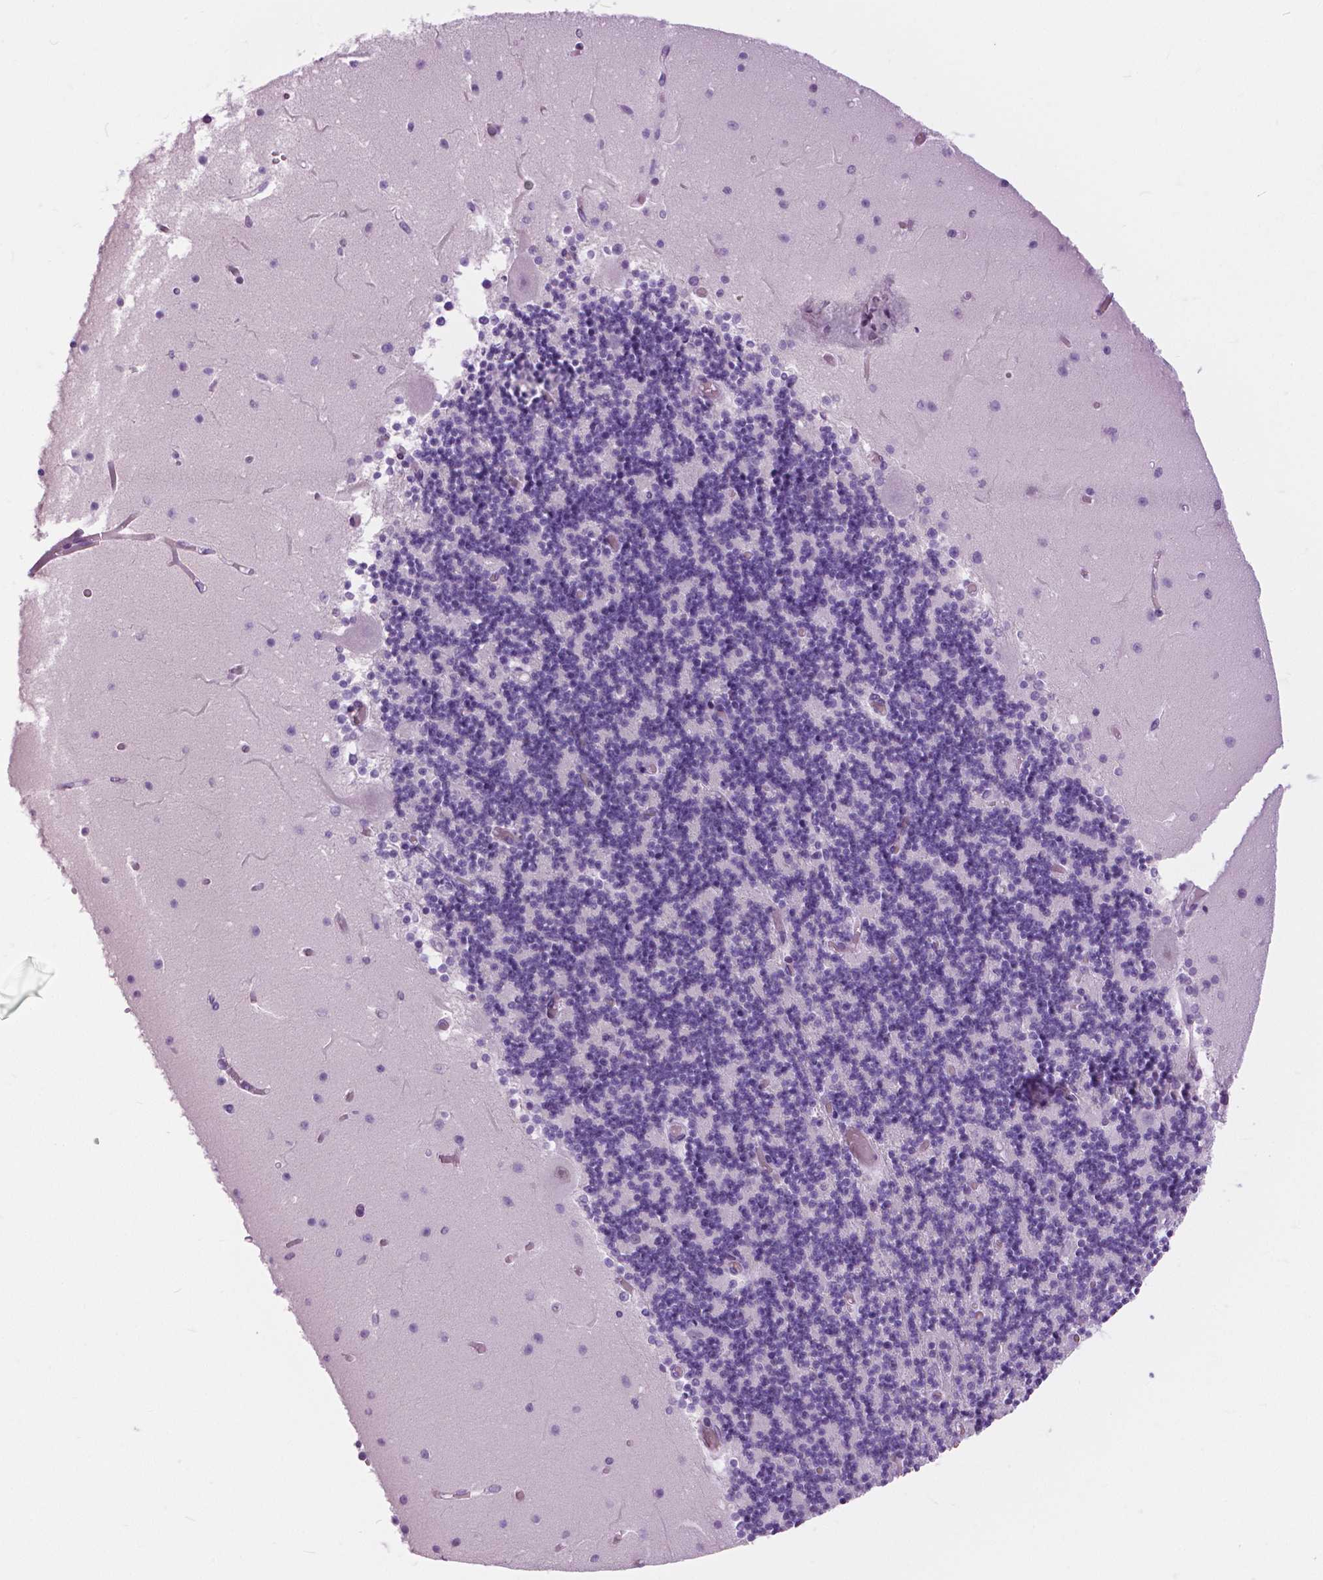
{"staining": {"intensity": "negative", "quantity": "none", "location": "none"}, "tissue": "cerebellum", "cell_type": "Cells in granular layer", "image_type": "normal", "snomed": [{"axis": "morphology", "description": "Normal tissue, NOS"}, {"axis": "topography", "description": "Cerebellum"}], "caption": "The photomicrograph shows no significant staining in cells in granular layer of cerebellum.", "gene": "MYOM1", "patient": {"sex": "female", "age": 28}}